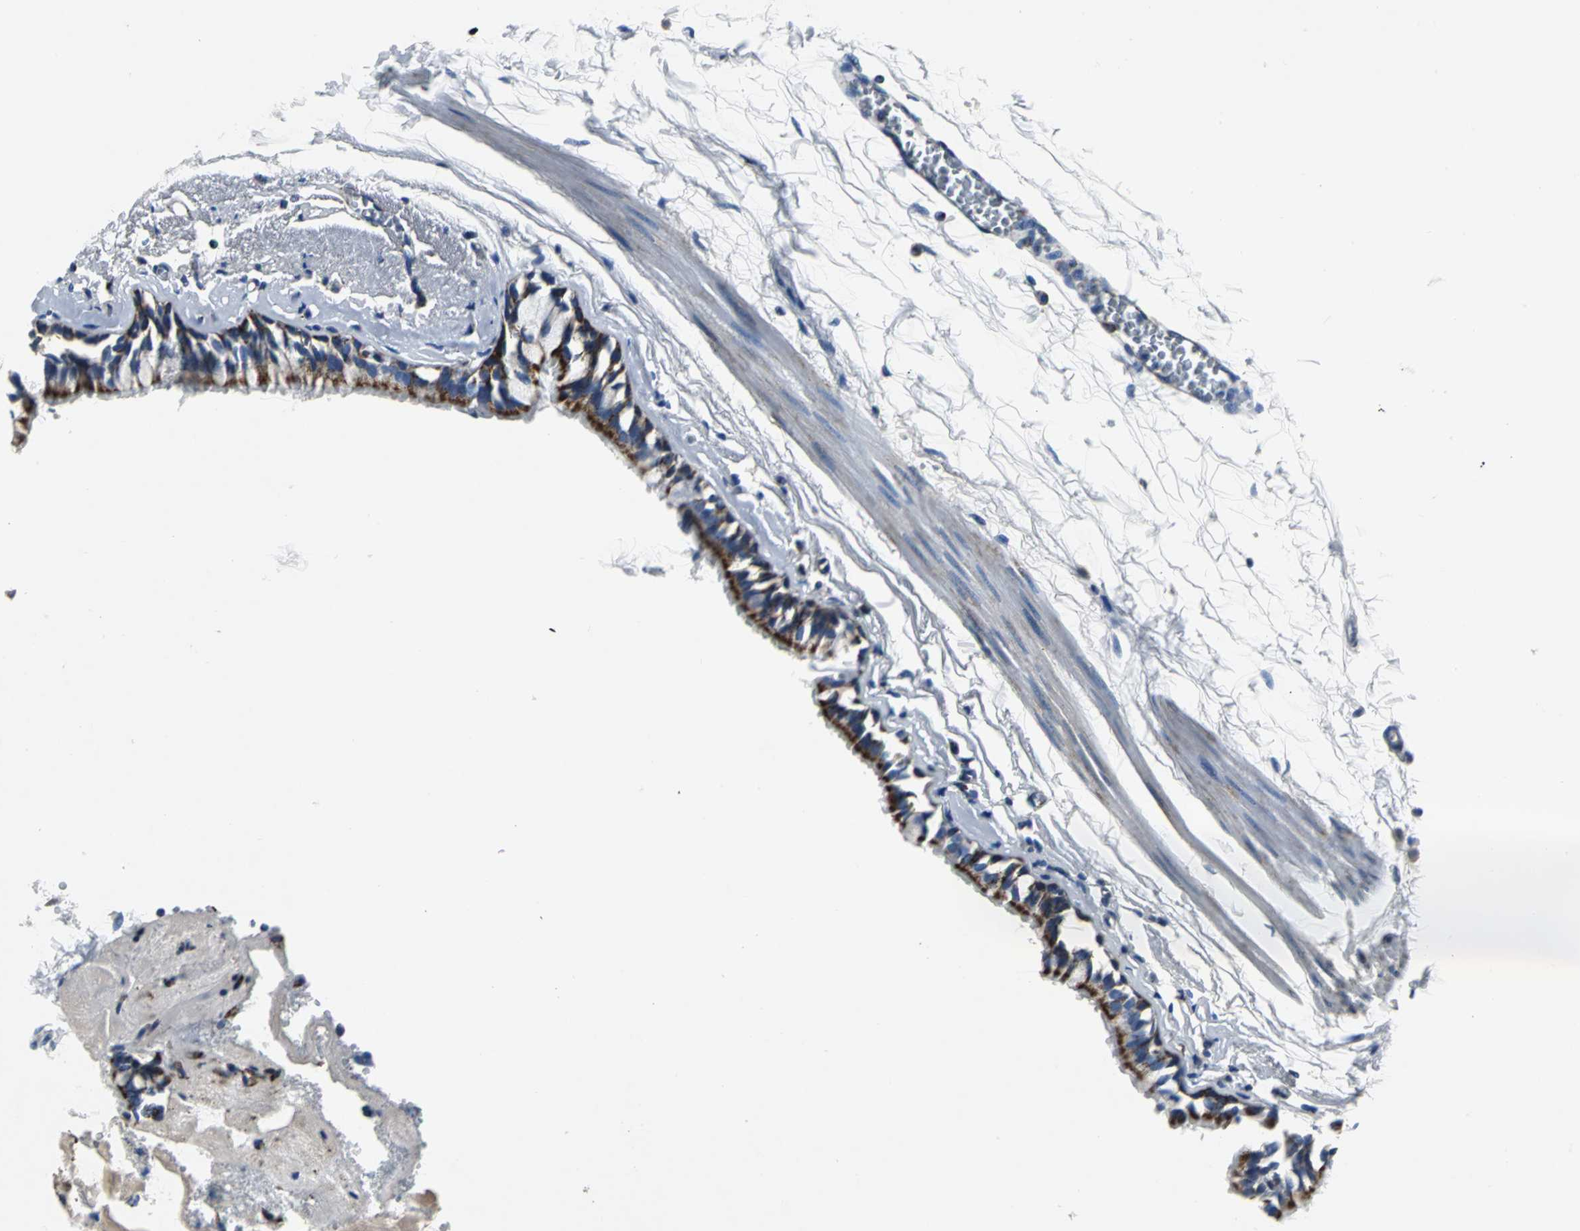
{"staining": {"intensity": "moderate", "quantity": ">75%", "location": "cytoplasmic/membranous"}, "tissue": "bronchus", "cell_type": "Respiratory epithelial cells", "image_type": "normal", "snomed": [{"axis": "morphology", "description": "Normal tissue, NOS"}, {"axis": "topography", "description": "Bronchus"}, {"axis": "topography", "description": "Lung"}], "caption": "IHC of benign human bronchus reveals medium levels of moderate cytoplasmic/membranous positivity in about >75% of respiratory epithelial cells.", "gene": "IFI6", "patient": {"sex": "female", "age": 56}}